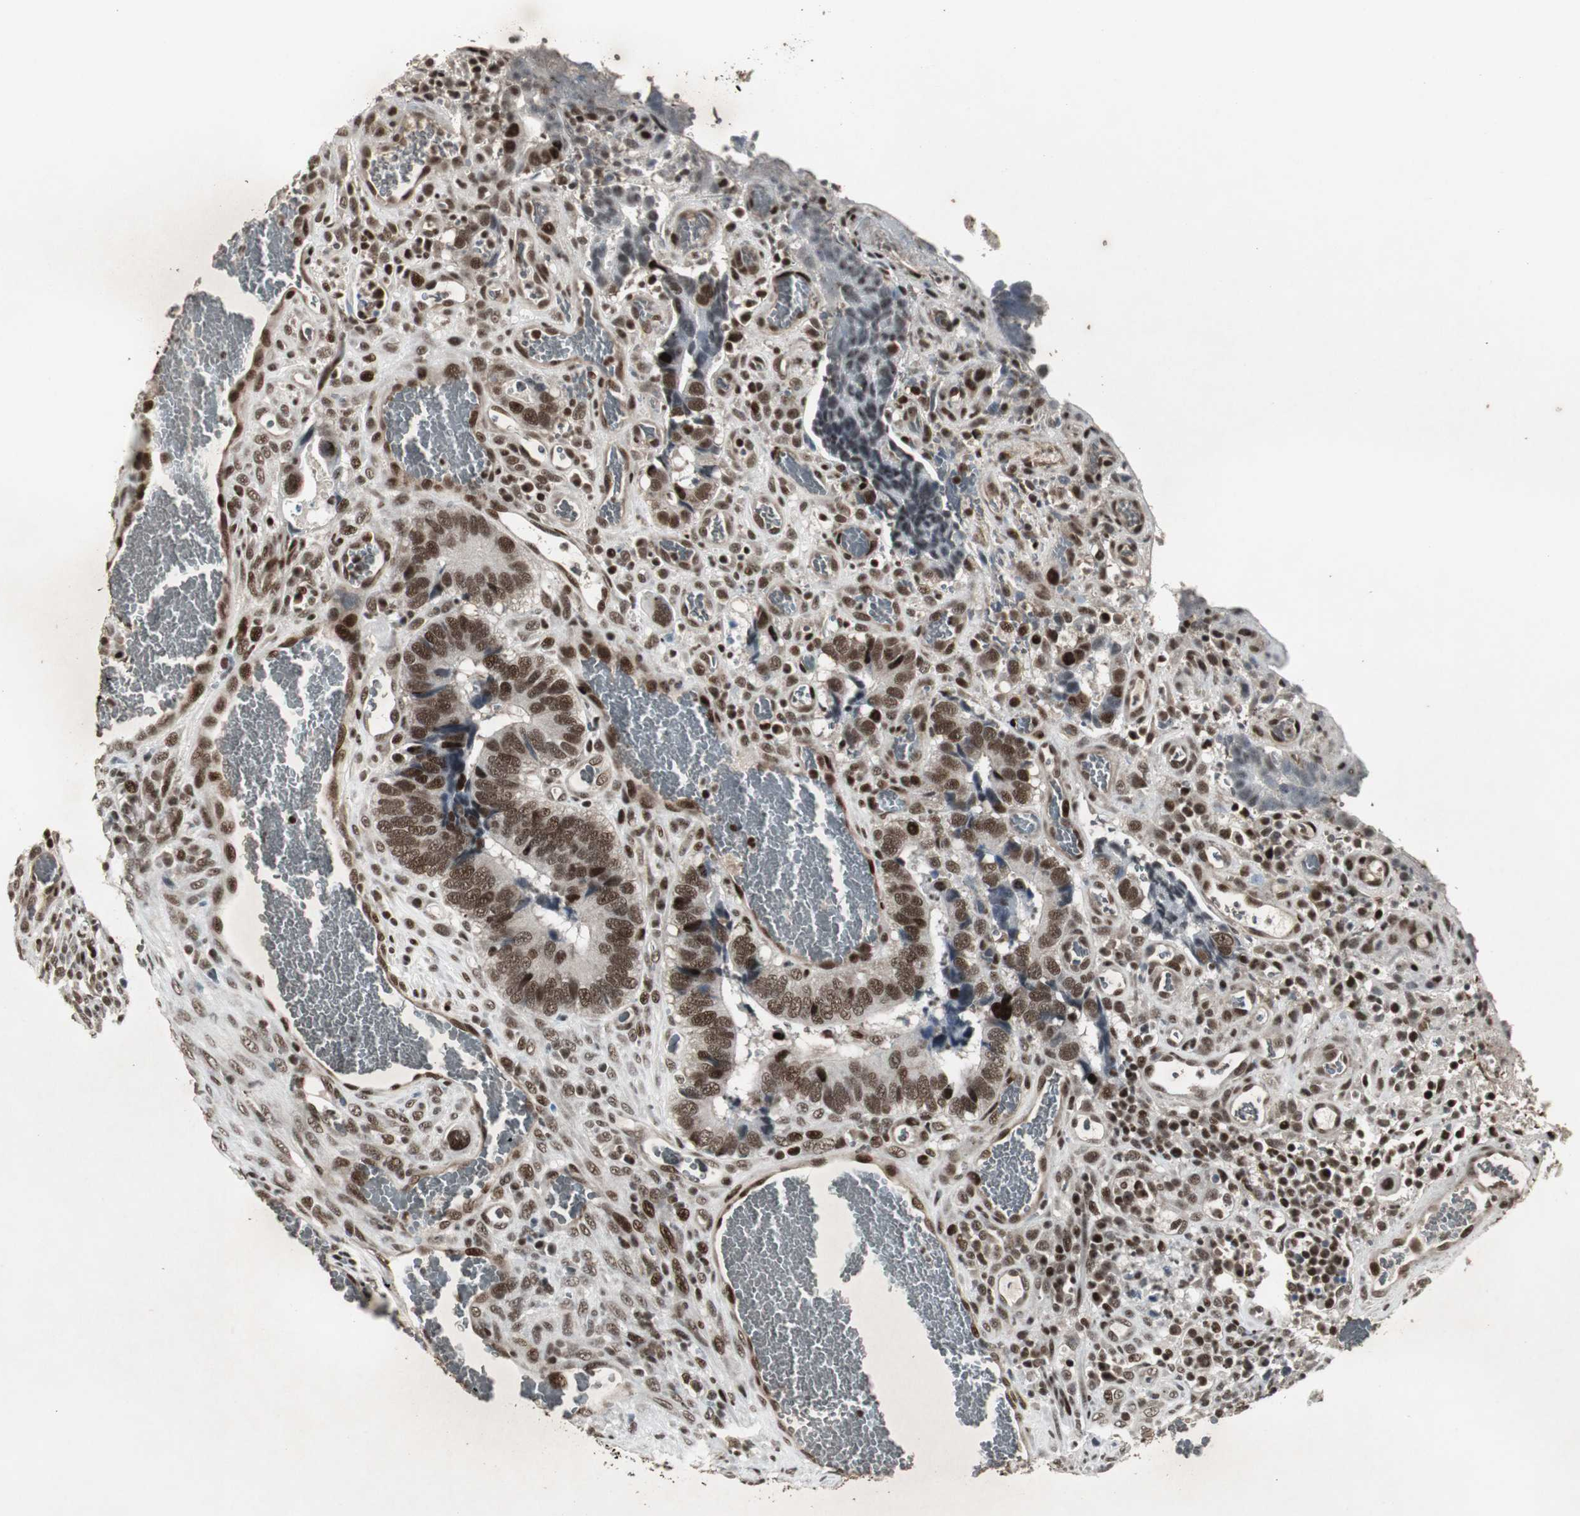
{"staining": {"intensity": "moderate", "quantity": ">75%", "location": "nuclear"}, "tissue": "colorectal cancer", "cell_type": "Tumor cells", "image_type": "cancer", "snomed": [{"axis": "morphology", "description": "Adenocarcinoma, NOS"}, {"axis": "topography", "description": "Colon"}], "caption": "Immunohistochemistry (DAB) staining of adenocarcinoma (colorectal) demonstrates moderate nuclear protein staining in approximately >75% of tumor cells. (brown staining indicates protein expression, while blue staining denotes nuclei).", "gene": "TAF5", "patient": {"sex": "male", "age": 72}}